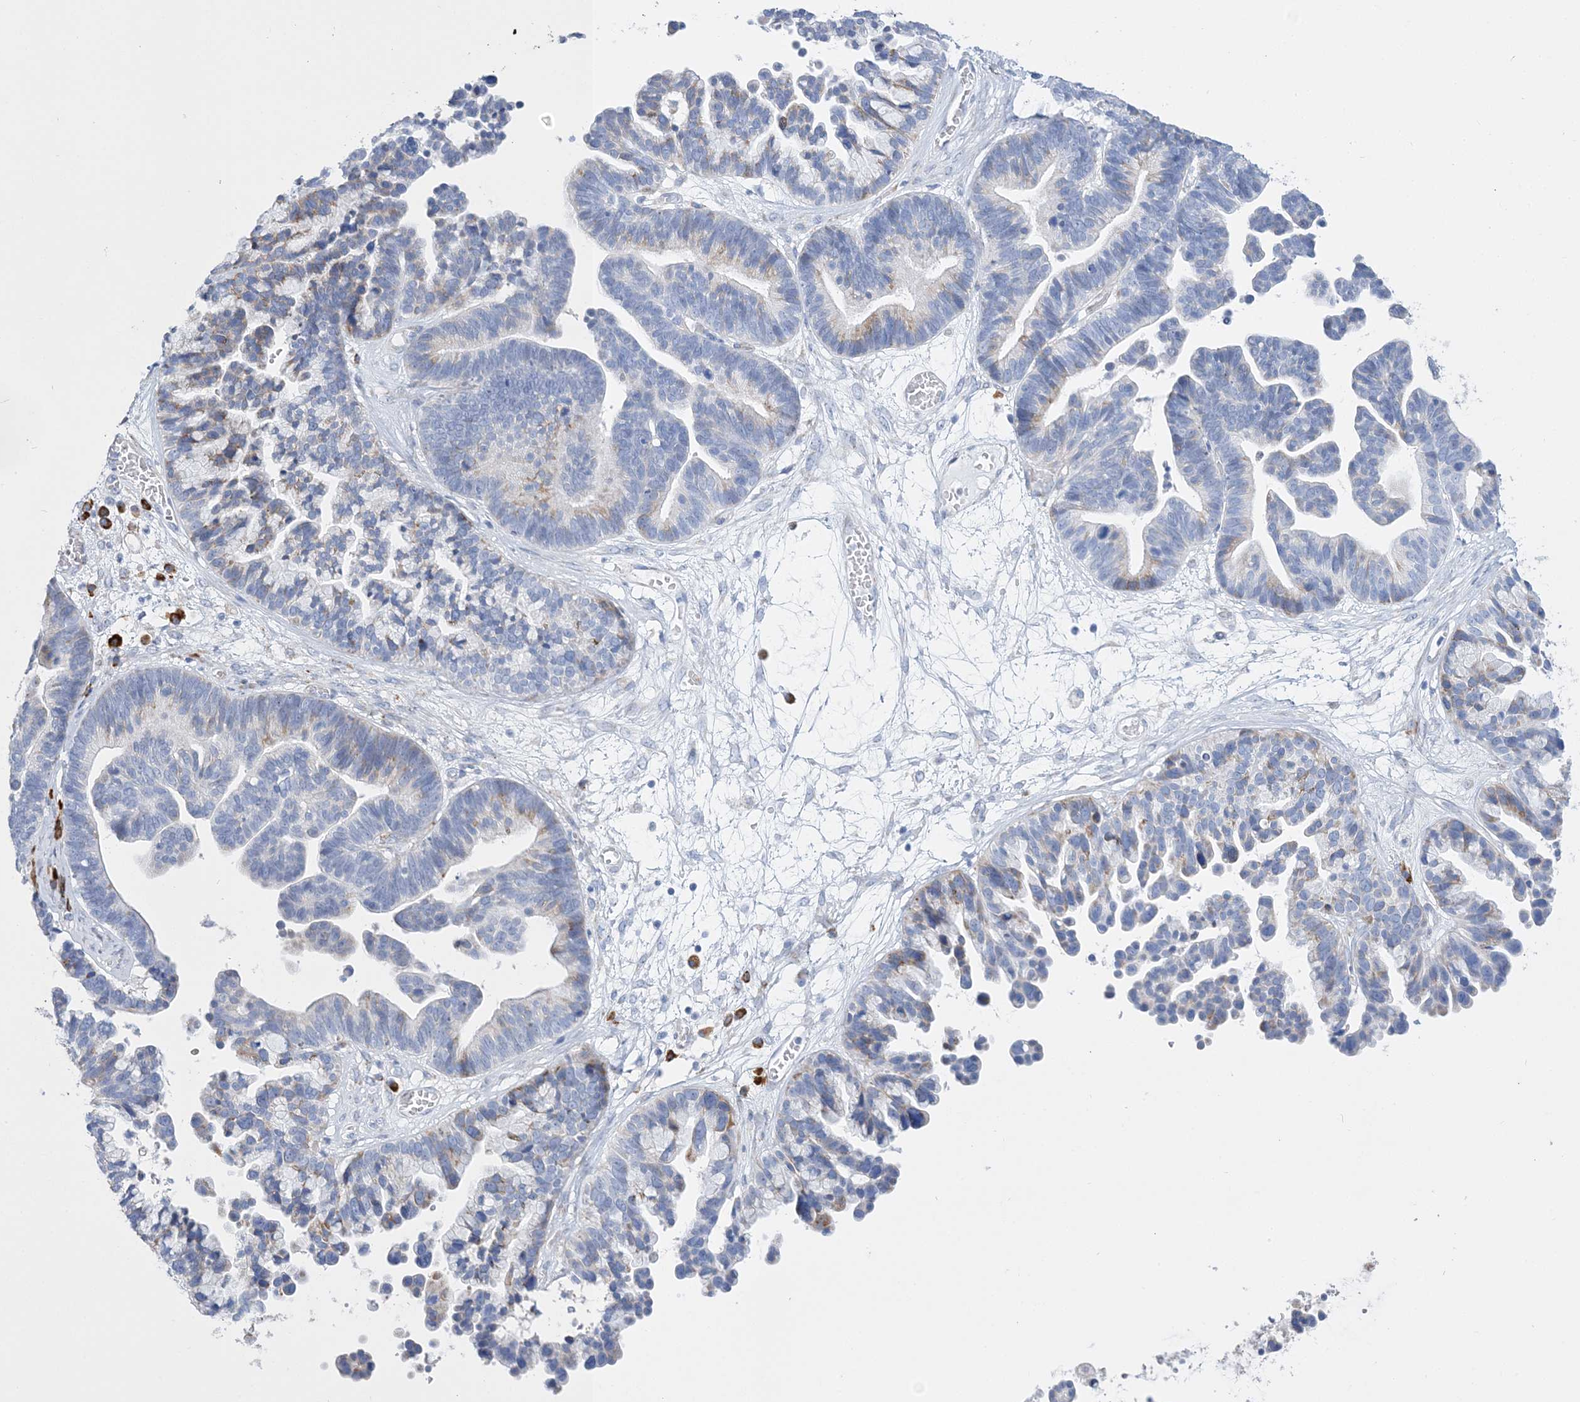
{"staining": {"intensity": "weak", "quantity": "<25%", "location": "cytoplasmic/membranous"}, "tissue": "ovarian cancer", "cell_type": "Tumor cells", "image_type": "cancer", "snomed": [{"axis": "morphology", "description": "Cystadenocarcinoma, serous, NOS"}, {"axis": "topography", "description": "Ovary"}], "caption": "High magnification brightfield microscopy of serous cystadenocarcinoma (ovarian) stained with DAB (brown) and counterstained with hematoxylin (blue): tumor cells show no significant expression.", "gene": "TSPYL6", "patient": {"sex": "female", "age": 56}}